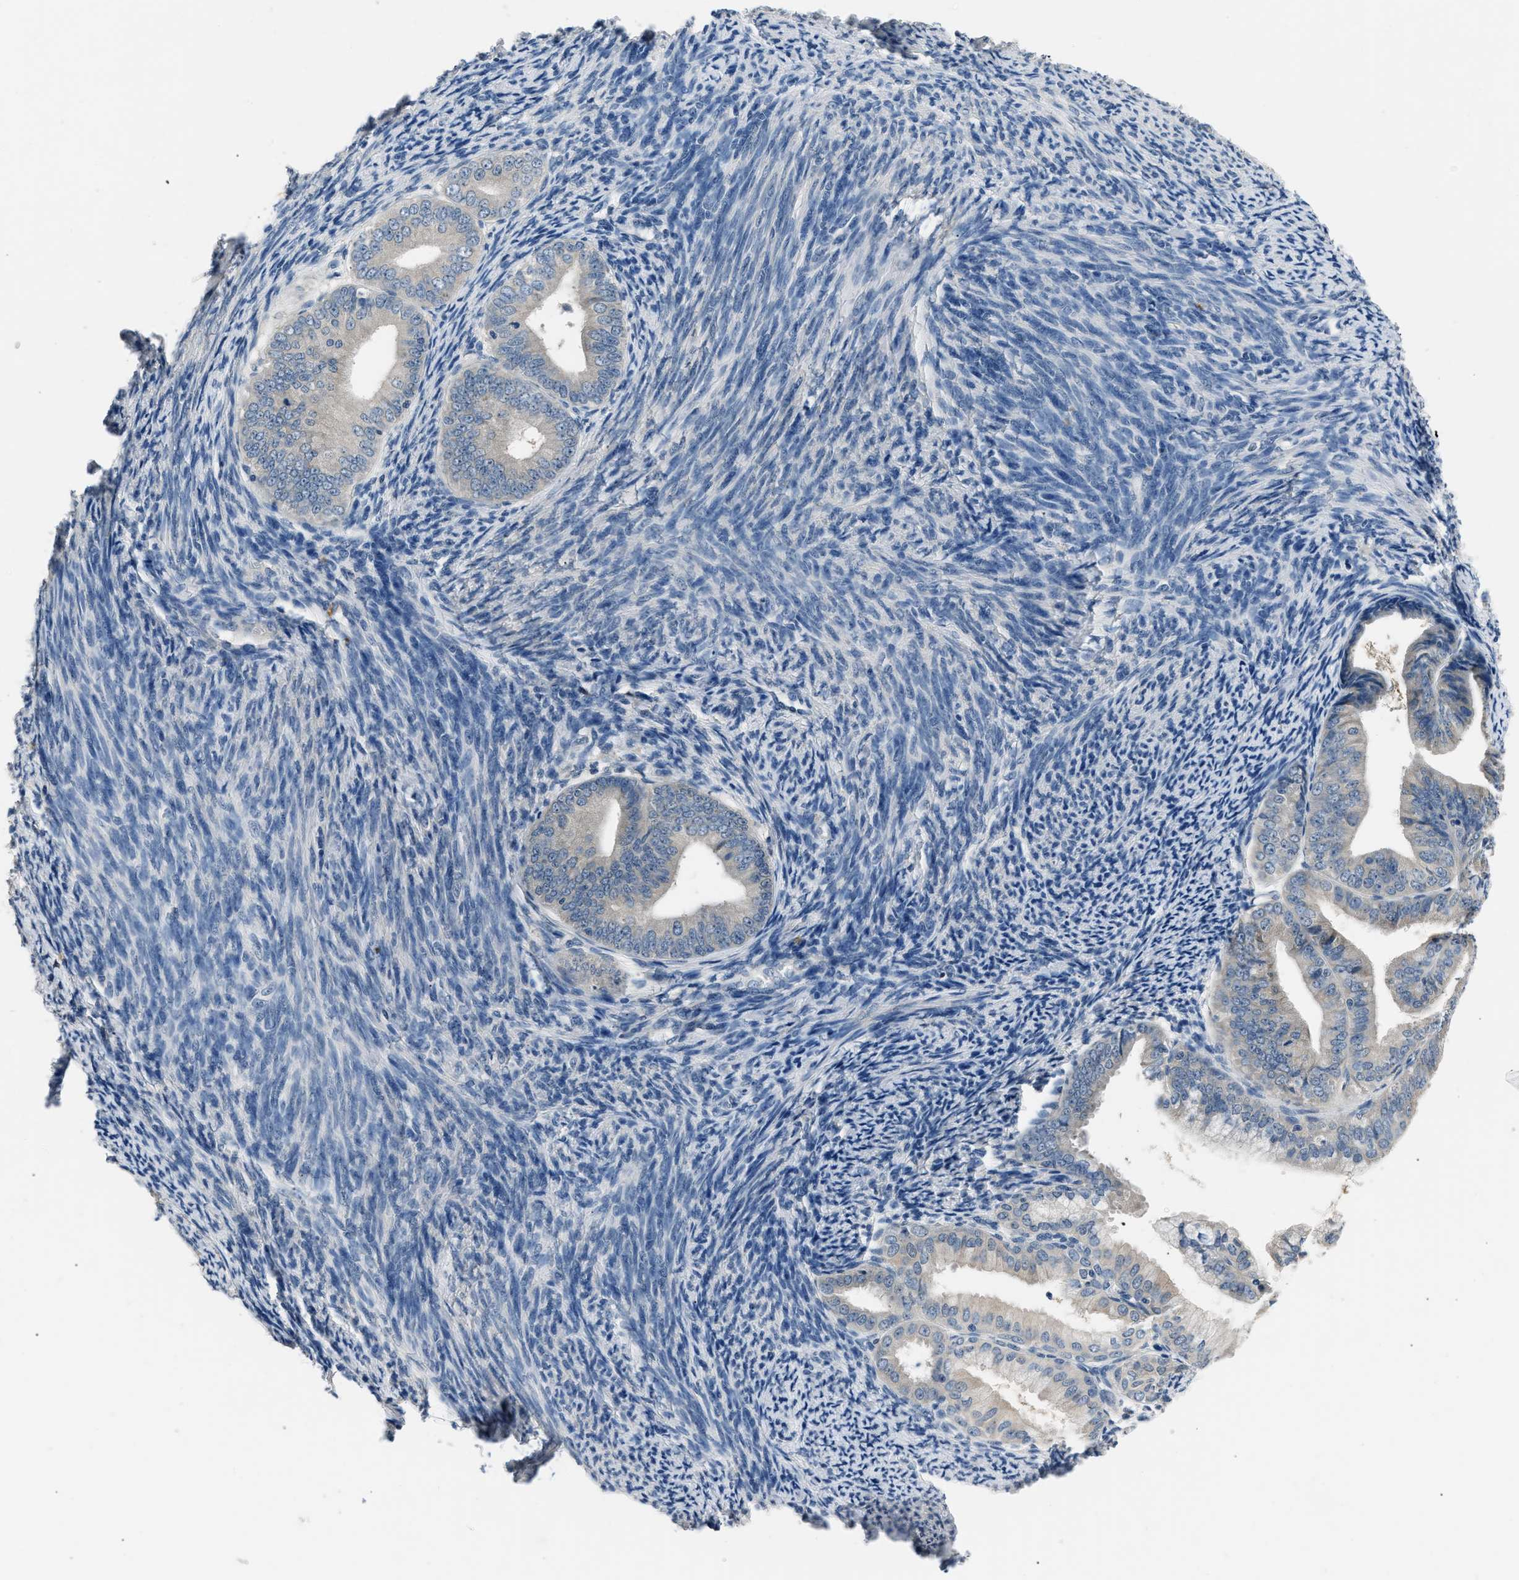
{"staining": {"intensity": "negative", "quantity": "none", "location": "none"}, "tissue": "endometrial cancer", "cell_type": "Tumor cells", "image_type": "cancer", "snomed": [{"axis": "morphology", "description": "Adenocarcinoma, NOS"}, {"axis": "topography", "description": "Endometrium"}], "caption": "A high-resolution histopathology image shows immunohistochemistry staining of adenocarcinoma (endometrial), which exhibits no significant expression in tumor cells.", "gene": "INHA", "patient": {"sex": "female", "age": 63}}